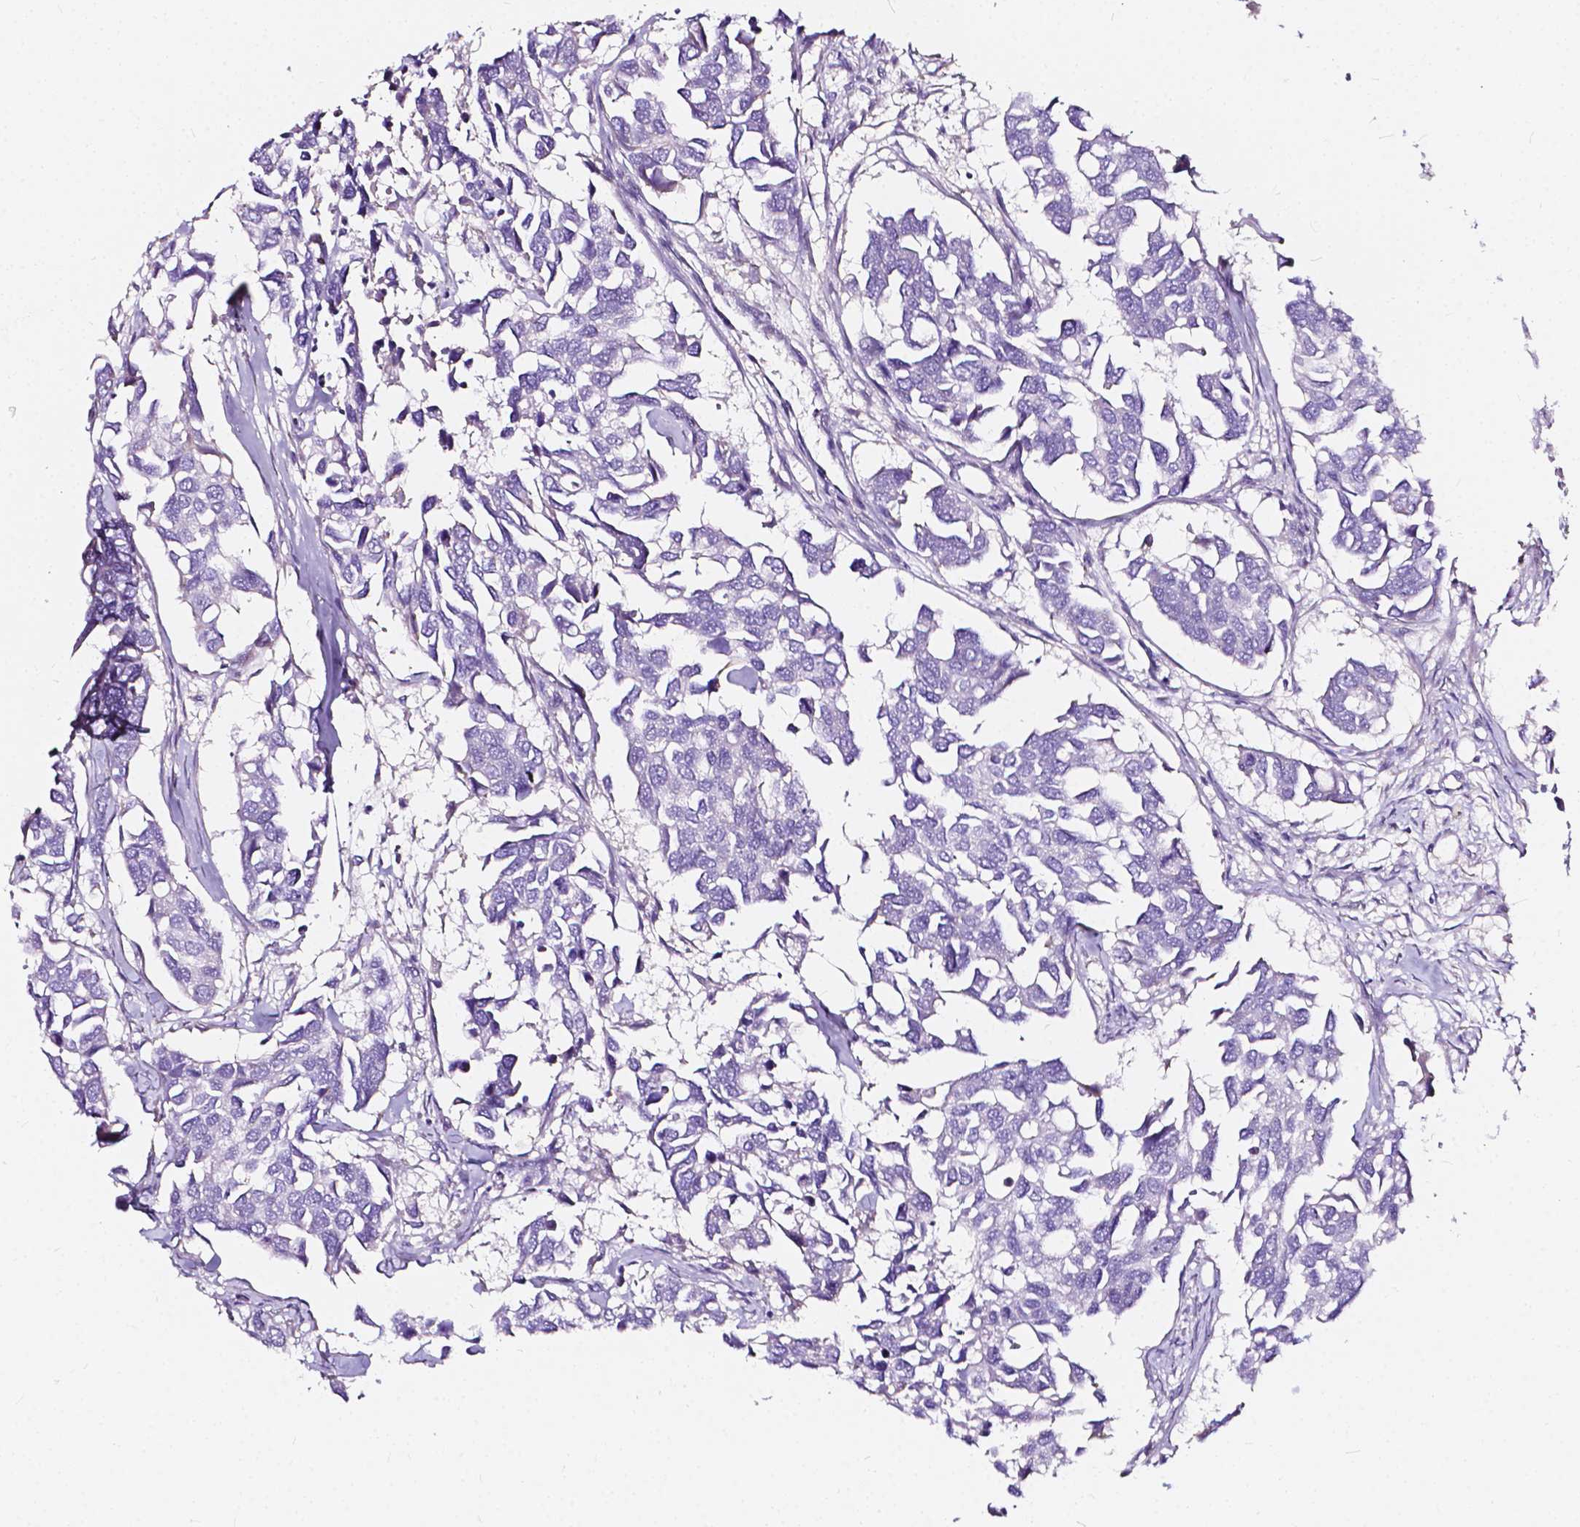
{"staining": {"intensity": "negative", "quantity": "none", "location": "none"}, "tissue": "breast cancer", "cell_type": "Tumor cells", "image_type": "cancer", "snomed": [{"axis": "morphology", "description": "Duct carcinoma"}, {"axis": "topography", "description": "Breast"}], "caption": "Immunohistochemical staining of breast cancer displays no significant expression in tumor cells.", "gene": "CLSTN2", "patient": {"sex": "female", "age": 83}}